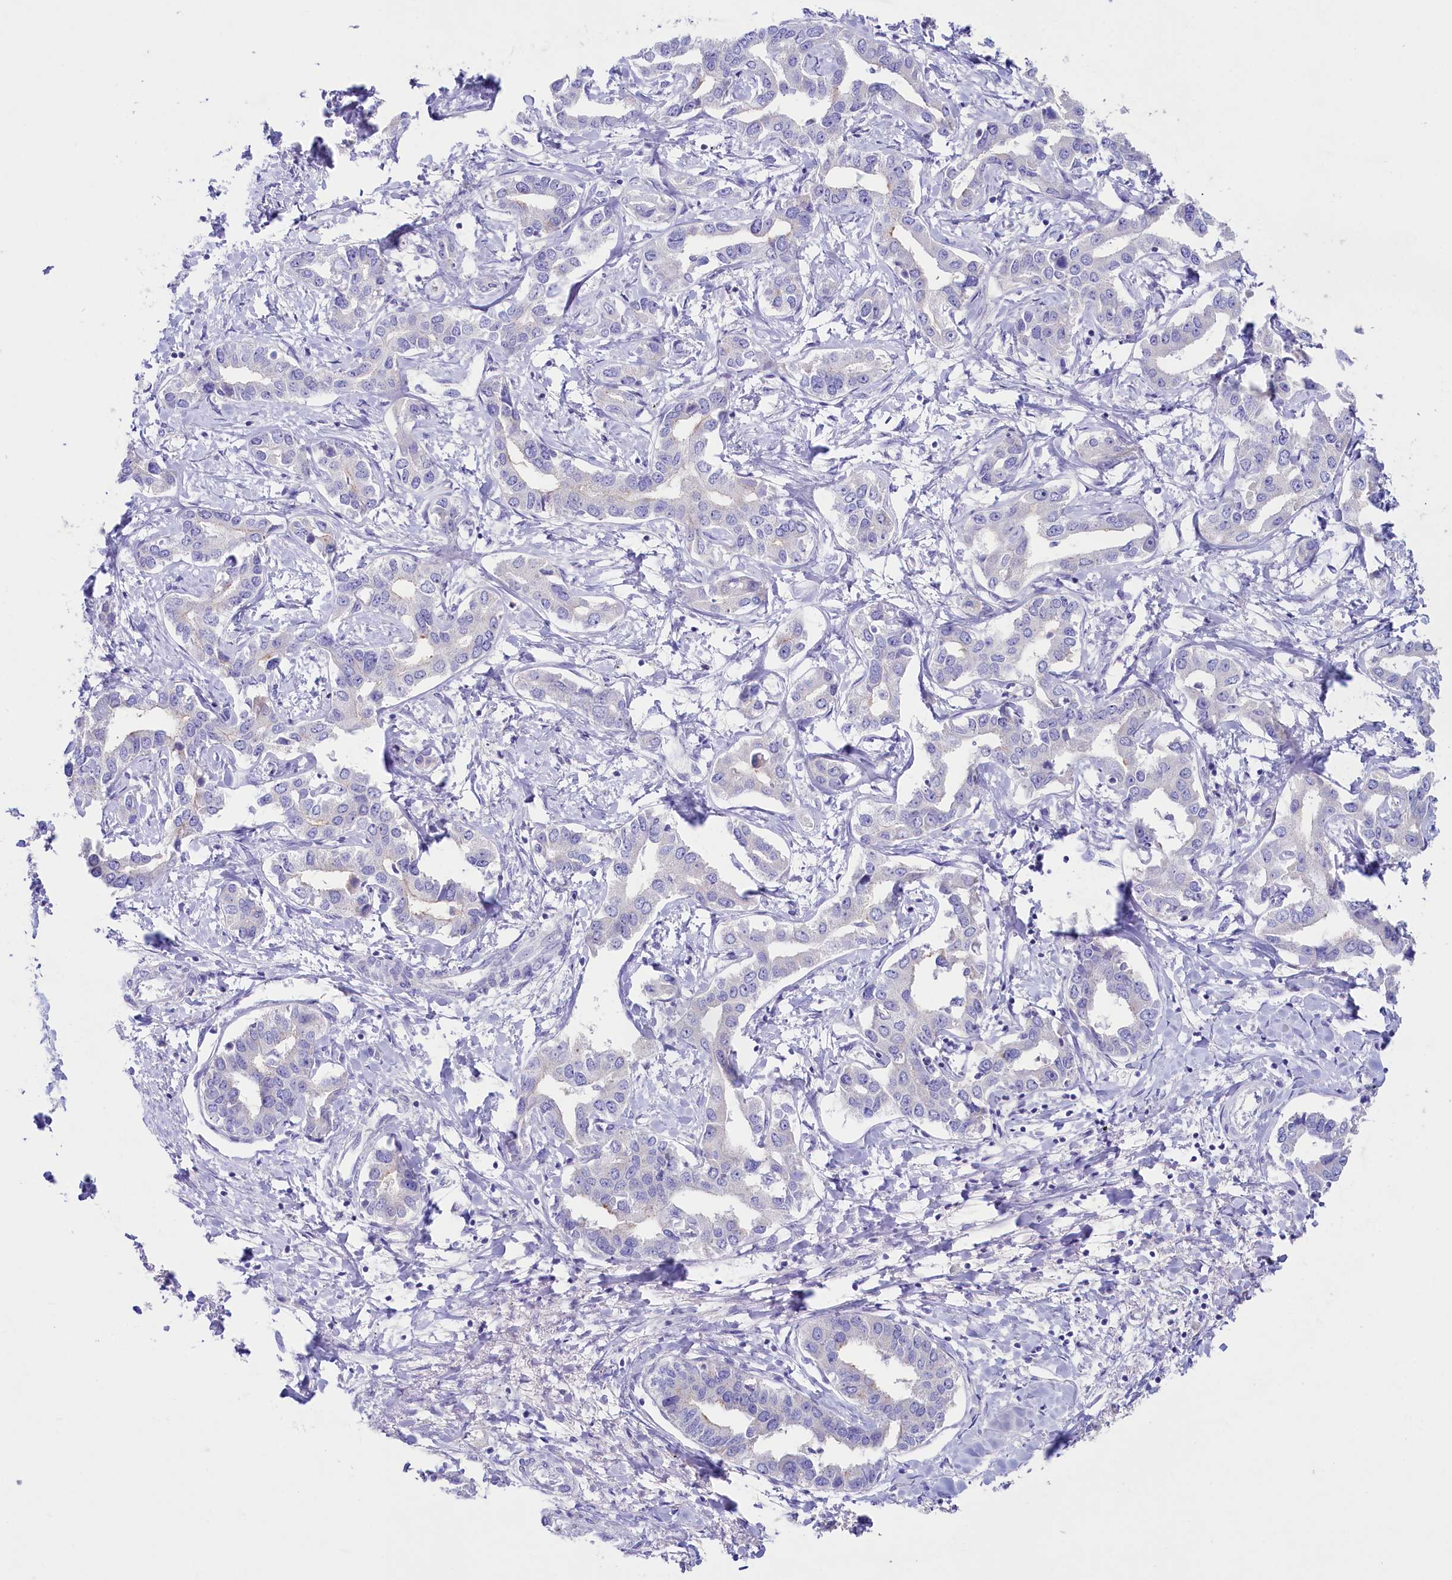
{"staining": {"intensity": "negative", "quantity": "none", "location": "none"}, "tissue": "liver cancer", "cell_type": "Tumor cells", "image_type": "cancer", "snomed": [{"axis": "morphology", "description": "Cholangiocarcinoma"}, {"axis": "topography", "description": "Liver"}], "caption": "DAB immunohistochemical staining of liver cancer (cholangiocarcinoma) shows no significant positivity in tumor cells. The staining is performed using DAB brown chromogen with nuclei counter-stained in using hematoxylin.", "gene": "VPS26B", "patient": {"sex": "male", "age": 59}}